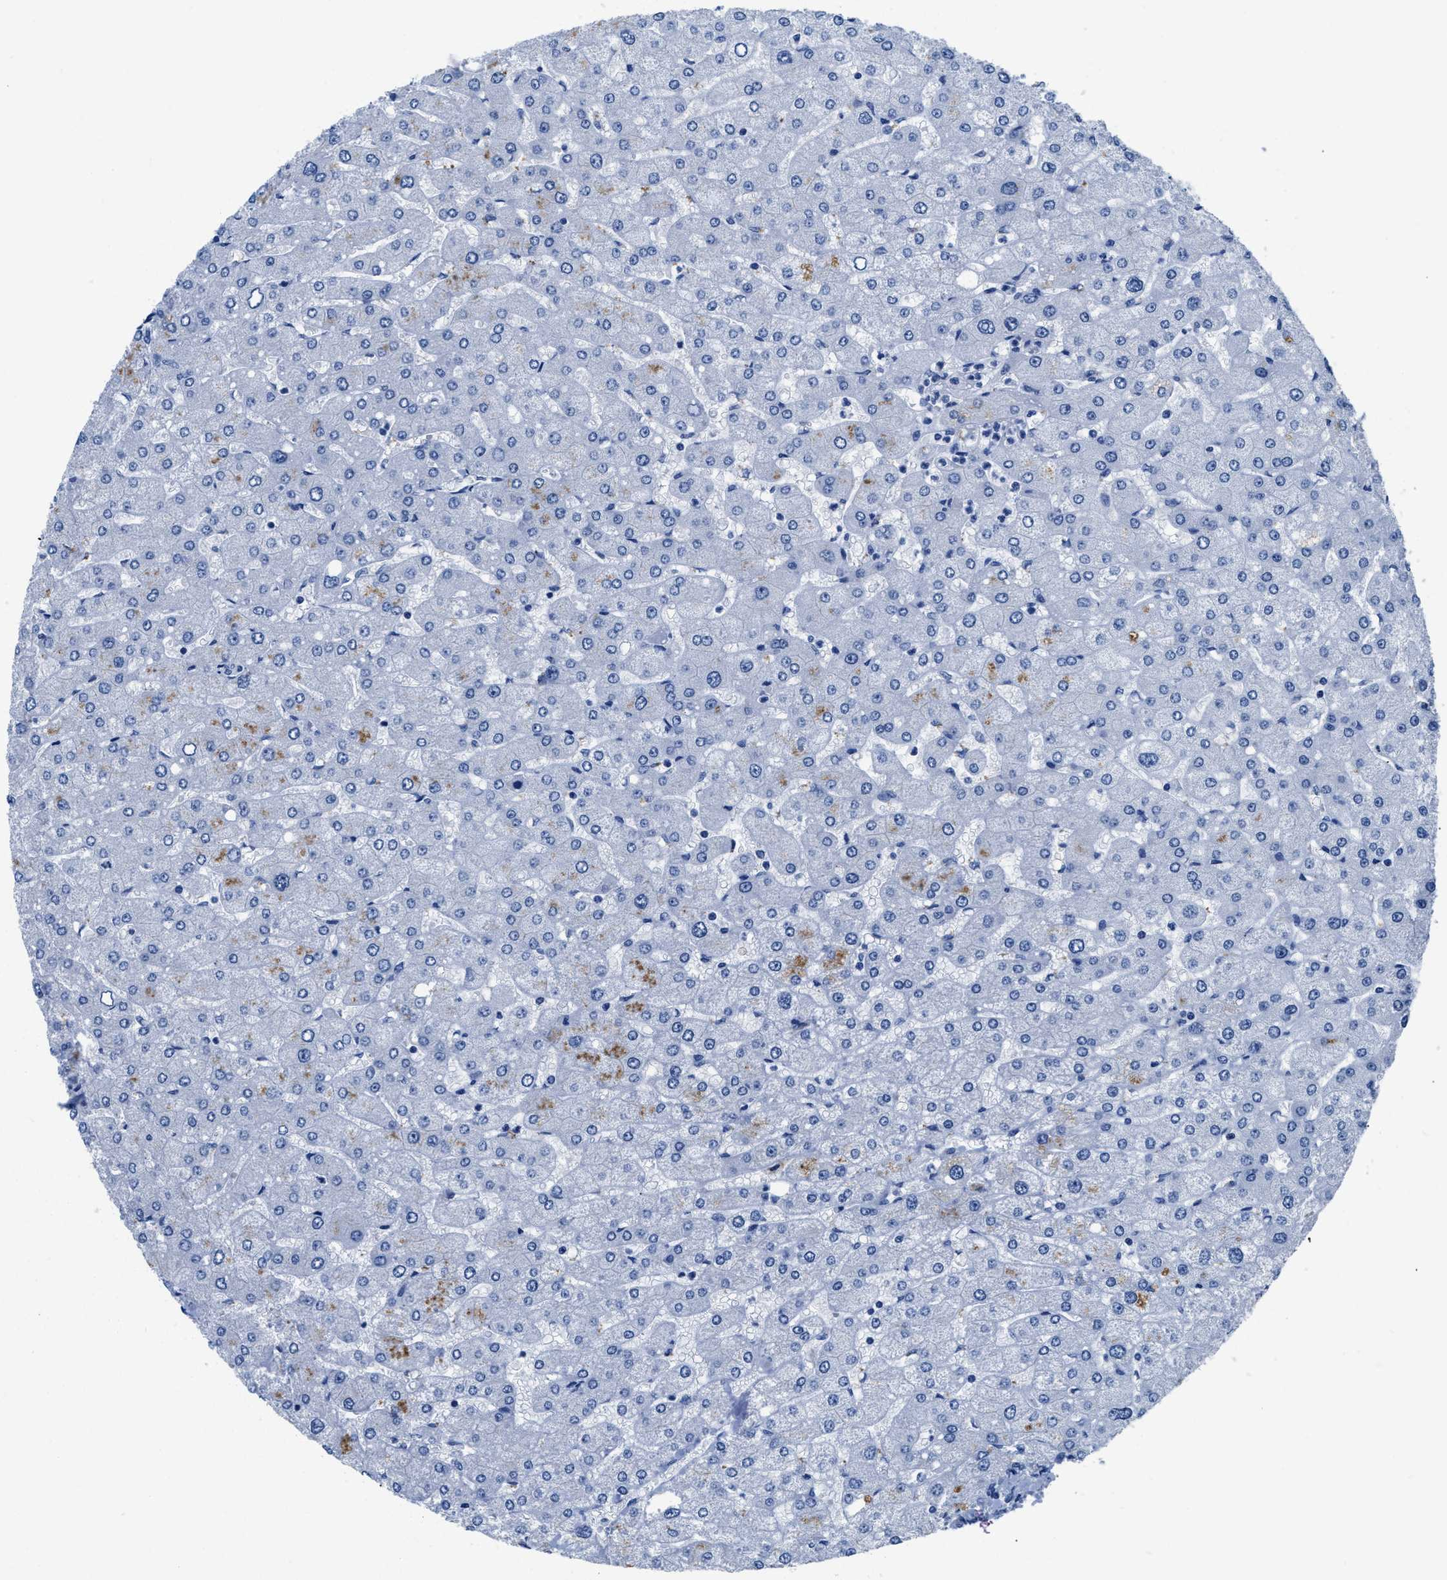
{"staining": {"intensity": "negative", "quantity": "none", "location": "none"}, "tissue": "liver", "cell_type": "Cholangiocytes", "image_type": "normal", "snomed": [{"axis": "morphology", "description": "Normal tissue, NOS"}, {"axis": "topography", "description": "Liver"}], "caption": "Immunohistochemistry (IHC) of normal human liver demonstrates no positivity in cholangiocytes. The staining is performed using DAB brown chromogen with nuclei counter-stained in using hematoxylin.", "gene": "NFATC2", "patient": {"sex": "male", "age": 55}}